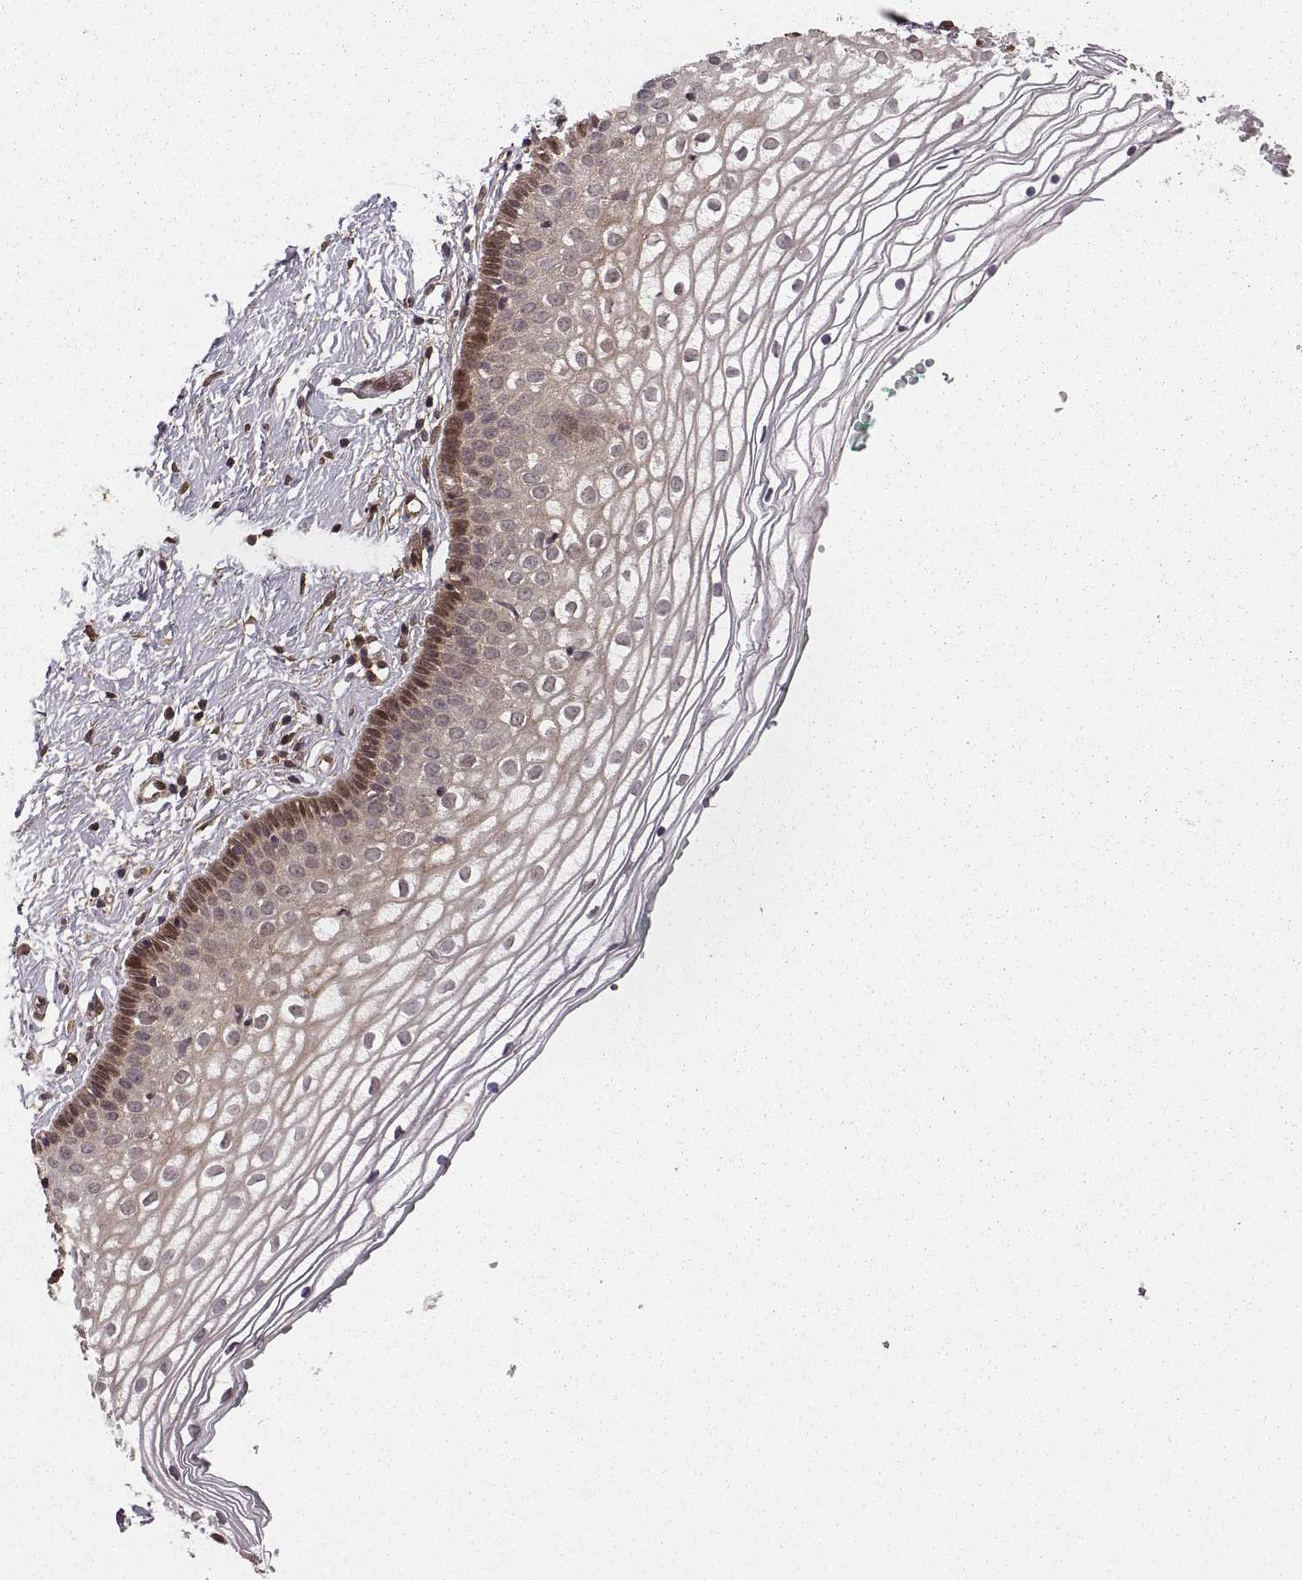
{"staining": {"intensity": "strong", "quantity": "<25%", "location": "cytoplasmic/membranous,nuclear"}, "tissue": "vagina", "cell_type": "Squamous epithelial cells", "image_type": "normal", "snomed": [{"axis": "morphology", "description": "Normal tissue, NOS"}, {"axis": "topography", "description": "Vagina"}], "caption": "Protein staining of normal vagina displays strong cytoplasmic/membranous,nuclear expression in approximately <25% of squamous epithelial cells. (IHC, brightfield microscopy, high magnification).", "gene": "DEDD", "patient": {"sex": "female", "age": 36}}